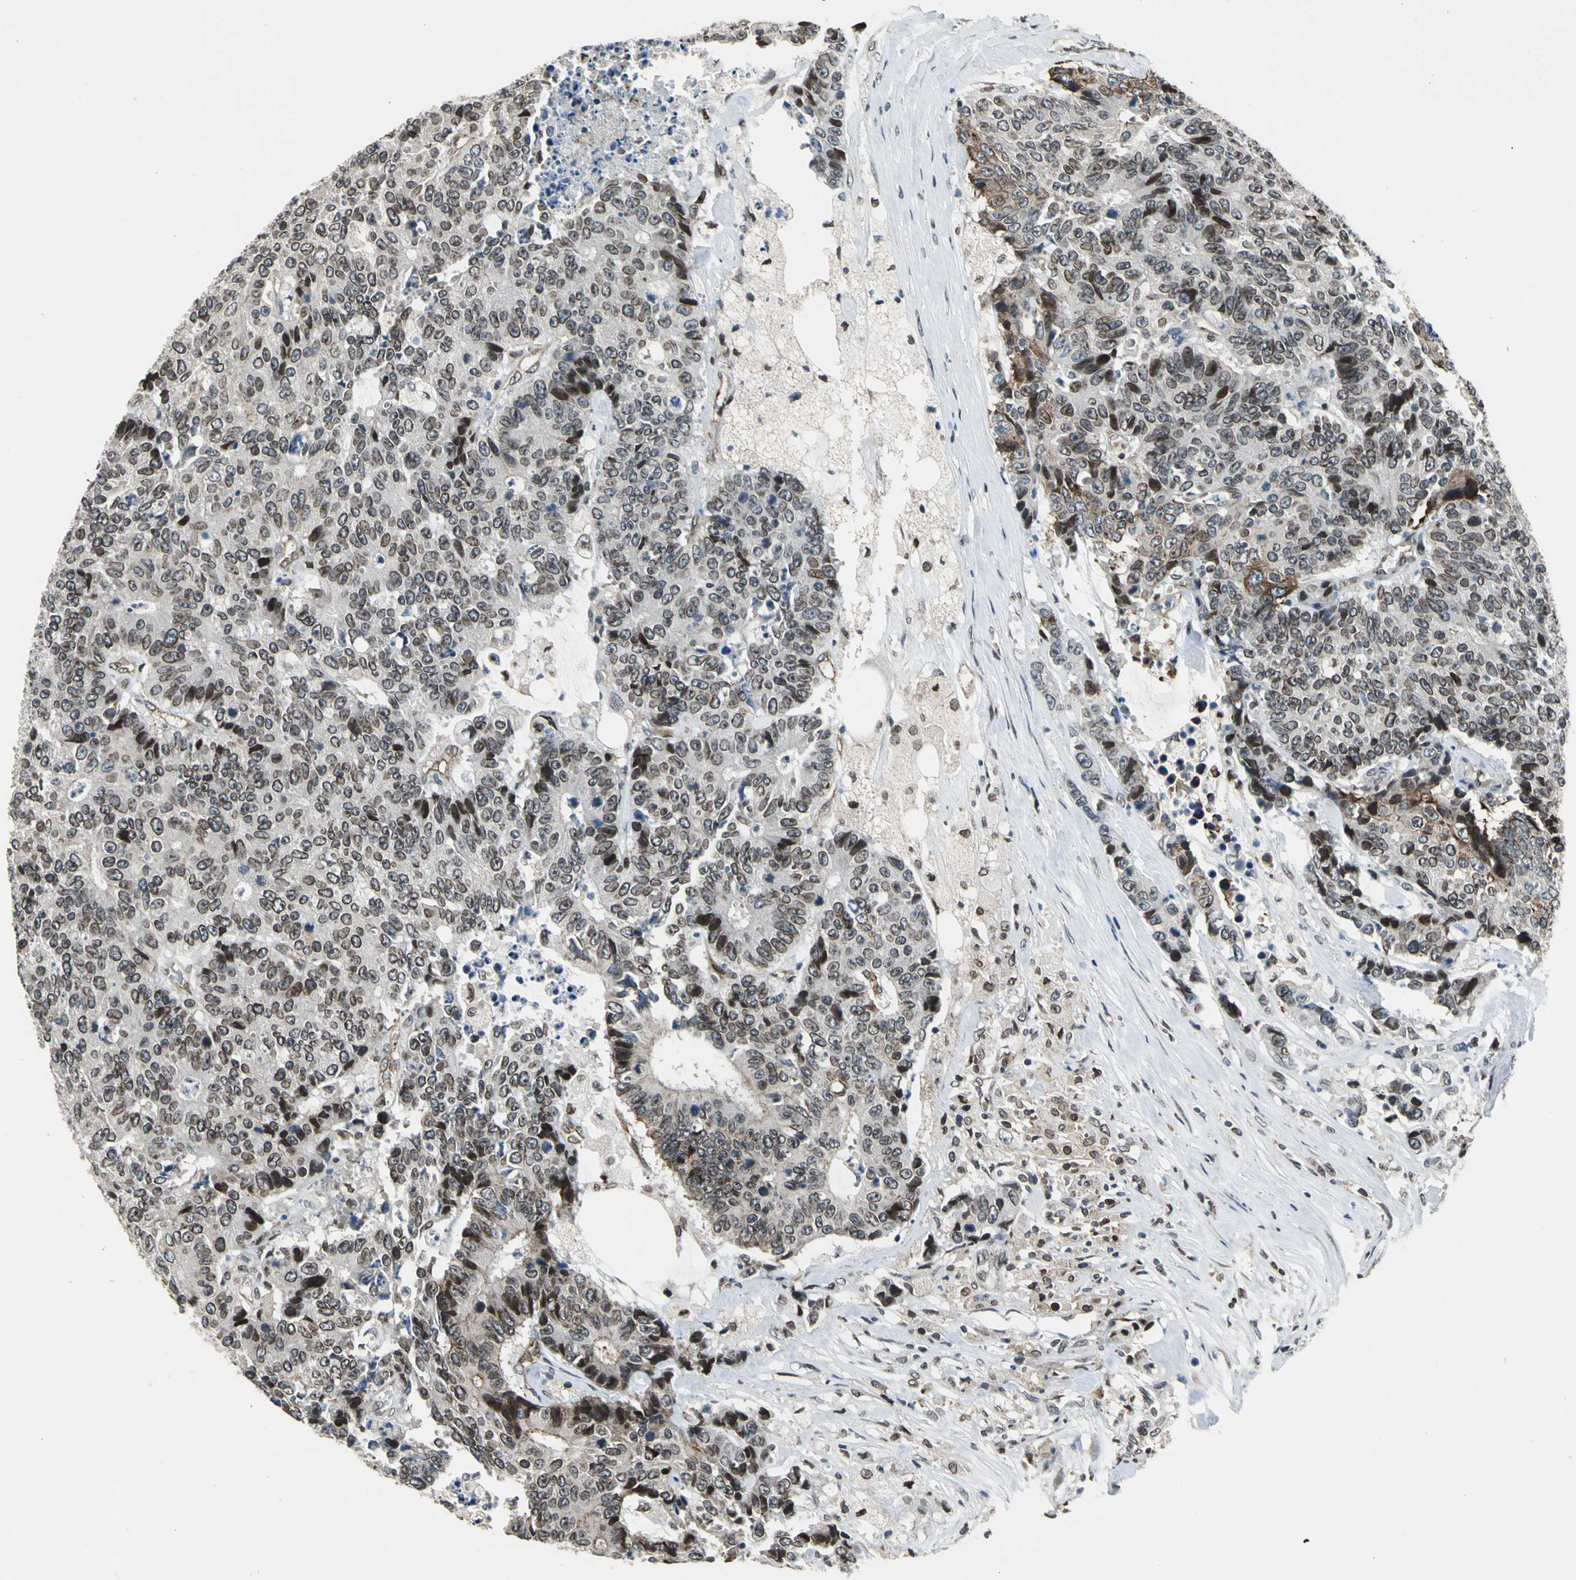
{"staining": {"intensity": "strong", "quantity": "25%-75%", "location": "cytoplasmic/membranous,nuclear"}, "tissue": "colorectal cancer", "cell_type": "Tumor cells", "image_type": "cancer", "snomed": [{"axis": "morphology", "description": "Adenocarcinoma, NOS"}, {"axis": "topography", "description": "Colon"}], "caption": "Protein staining by immunohistochemistry reveals strong cytoplasmic/membranous and nuclear expression in approximately 25%-75% of tumor cells in colorectal cancer. The staining is performed using DAB (3,3'-diaminobenzidine) brown chromogen to label protein expression. The nuclei are counter-stained blue using hematoxylin.", "gene": "BRIP1", "patient": {"sex": "female", "age": 86}}